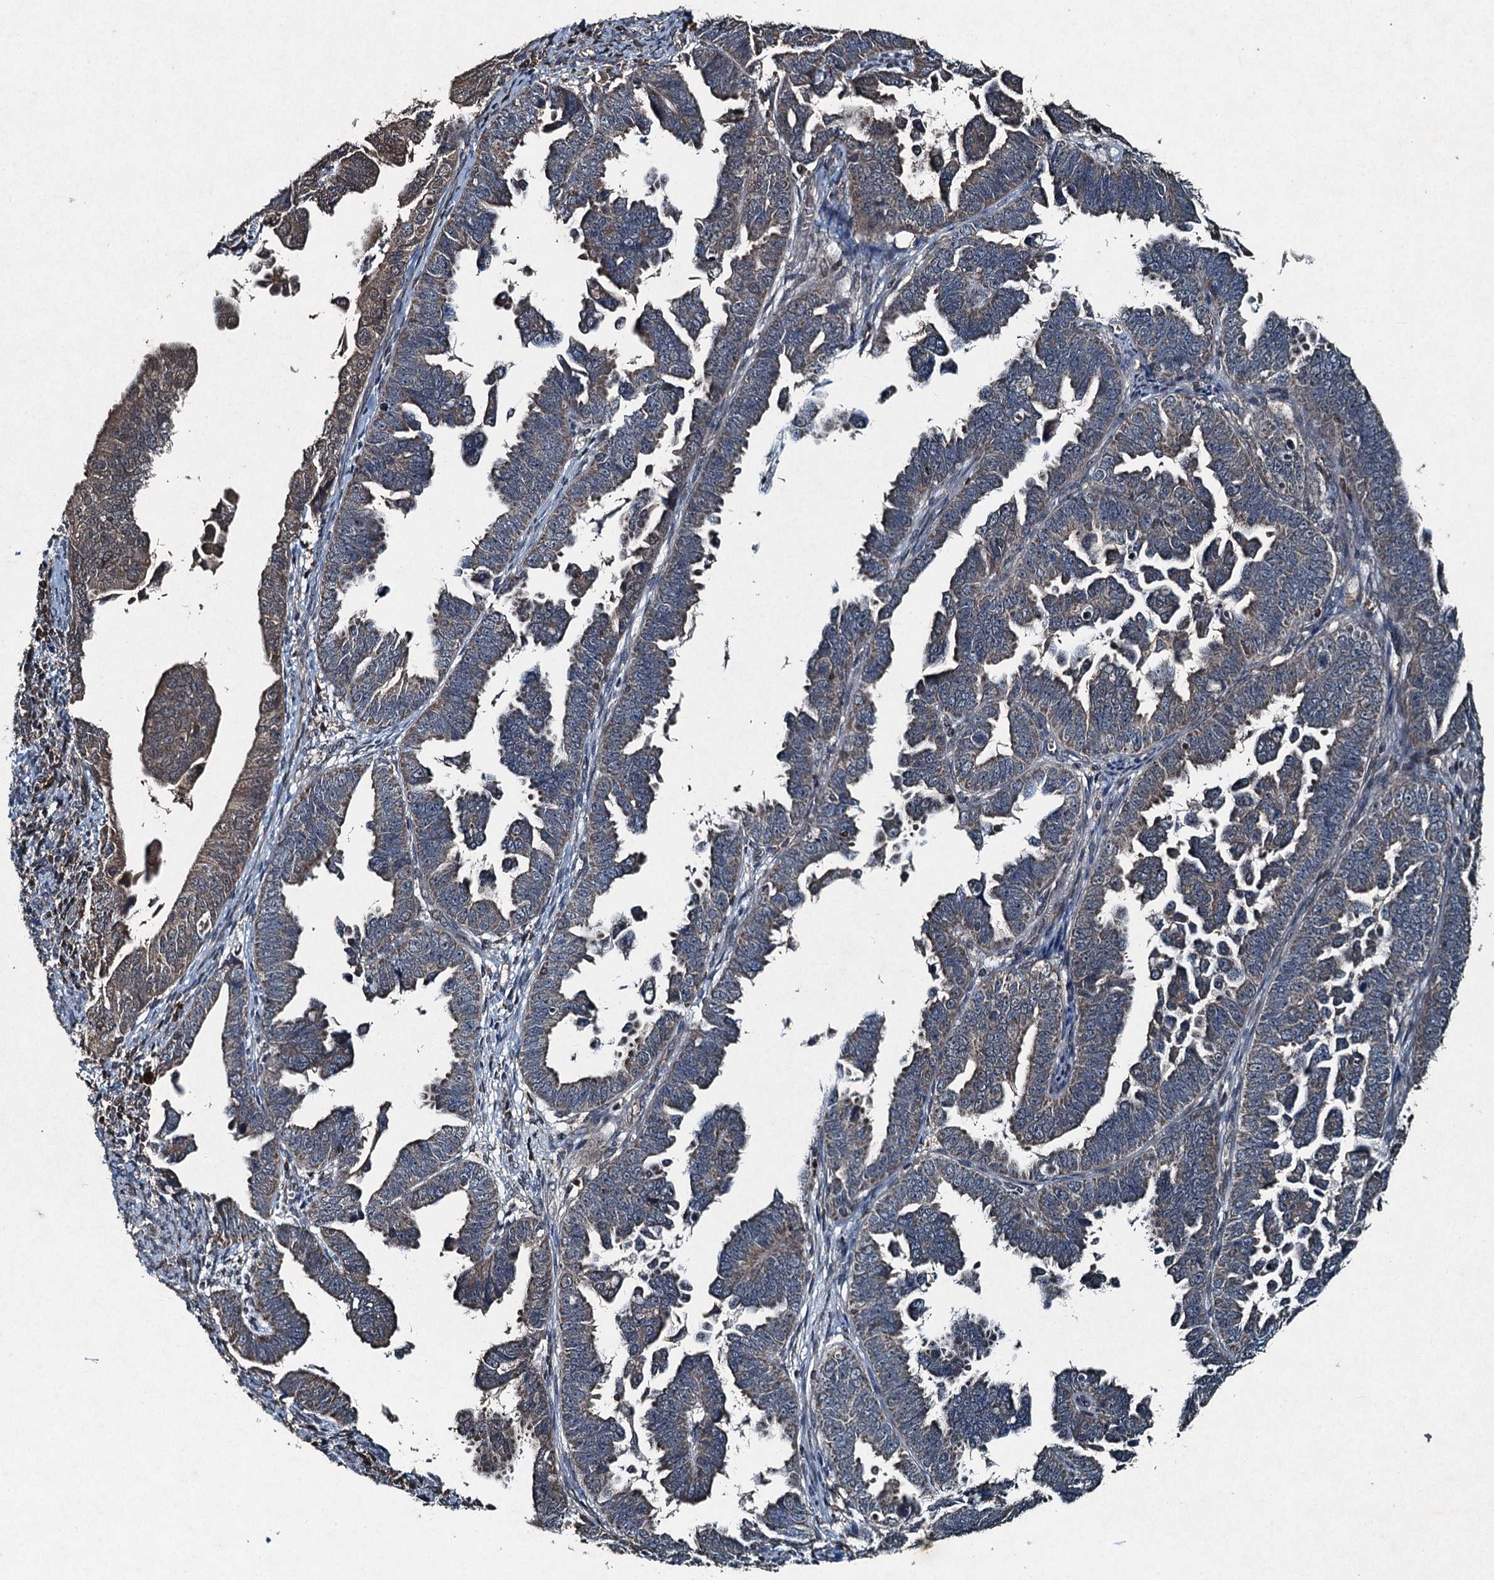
{"staining": {"intensity": "weak", "quantity": "25%-75%", "location": "cytoplasmic/membranous"}, "tissue": "endometrial cancer", "cell_type": "Tumor cells", "image_type": "cancer", "snomed": [{"axis": "morphology", "description": "Adenocarcinoma, NOS"}, {"axis": "topography", "description": "Endometrium"}], "caption": "This is a photomicrograph of immunohistochemistry staining of endometrial adenocarcinoma, which shows weak positivity in the cytoplasmic/membranous of tumor cells.", "gene": "TCTN1", "patient": {"sex": "female", "age": 75}}